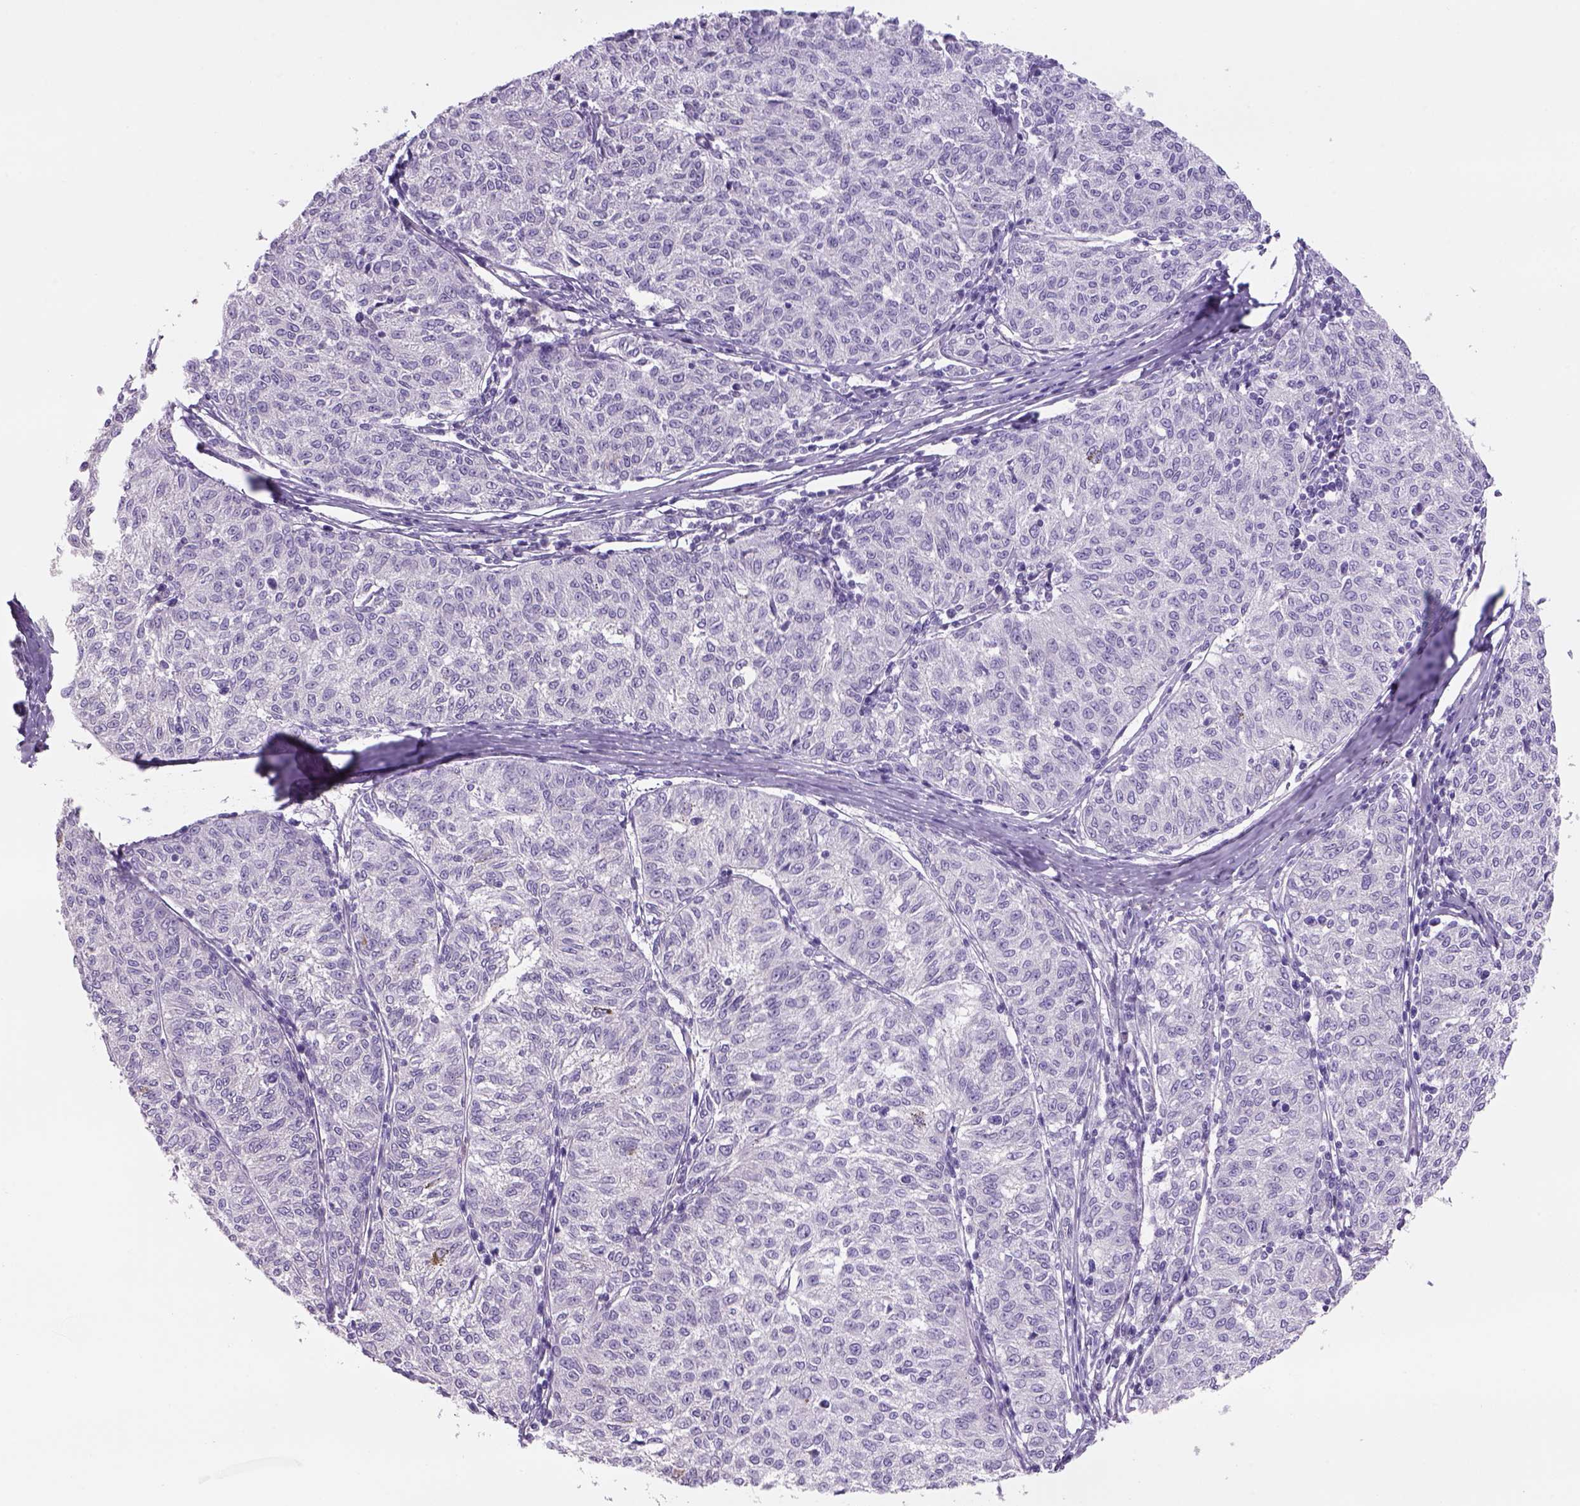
{"staining": {"intensity": "negative", "quantity": "none", "location": "none"}, "tissue": "melanoma", "cell_type": "Tumor cells", "image_type": "cancer", "snomed": [{"axis": "morphology", "description": "Malignant melanoma, NOS"}, {"axis": "topography", "description": "Skin"}], "caption": "IHC image of melanoma stained for a protein (brown), which displays no positivity in tumor cells.", "gene": "TENM4", "patient": {"sex": "female", "age": 72}}